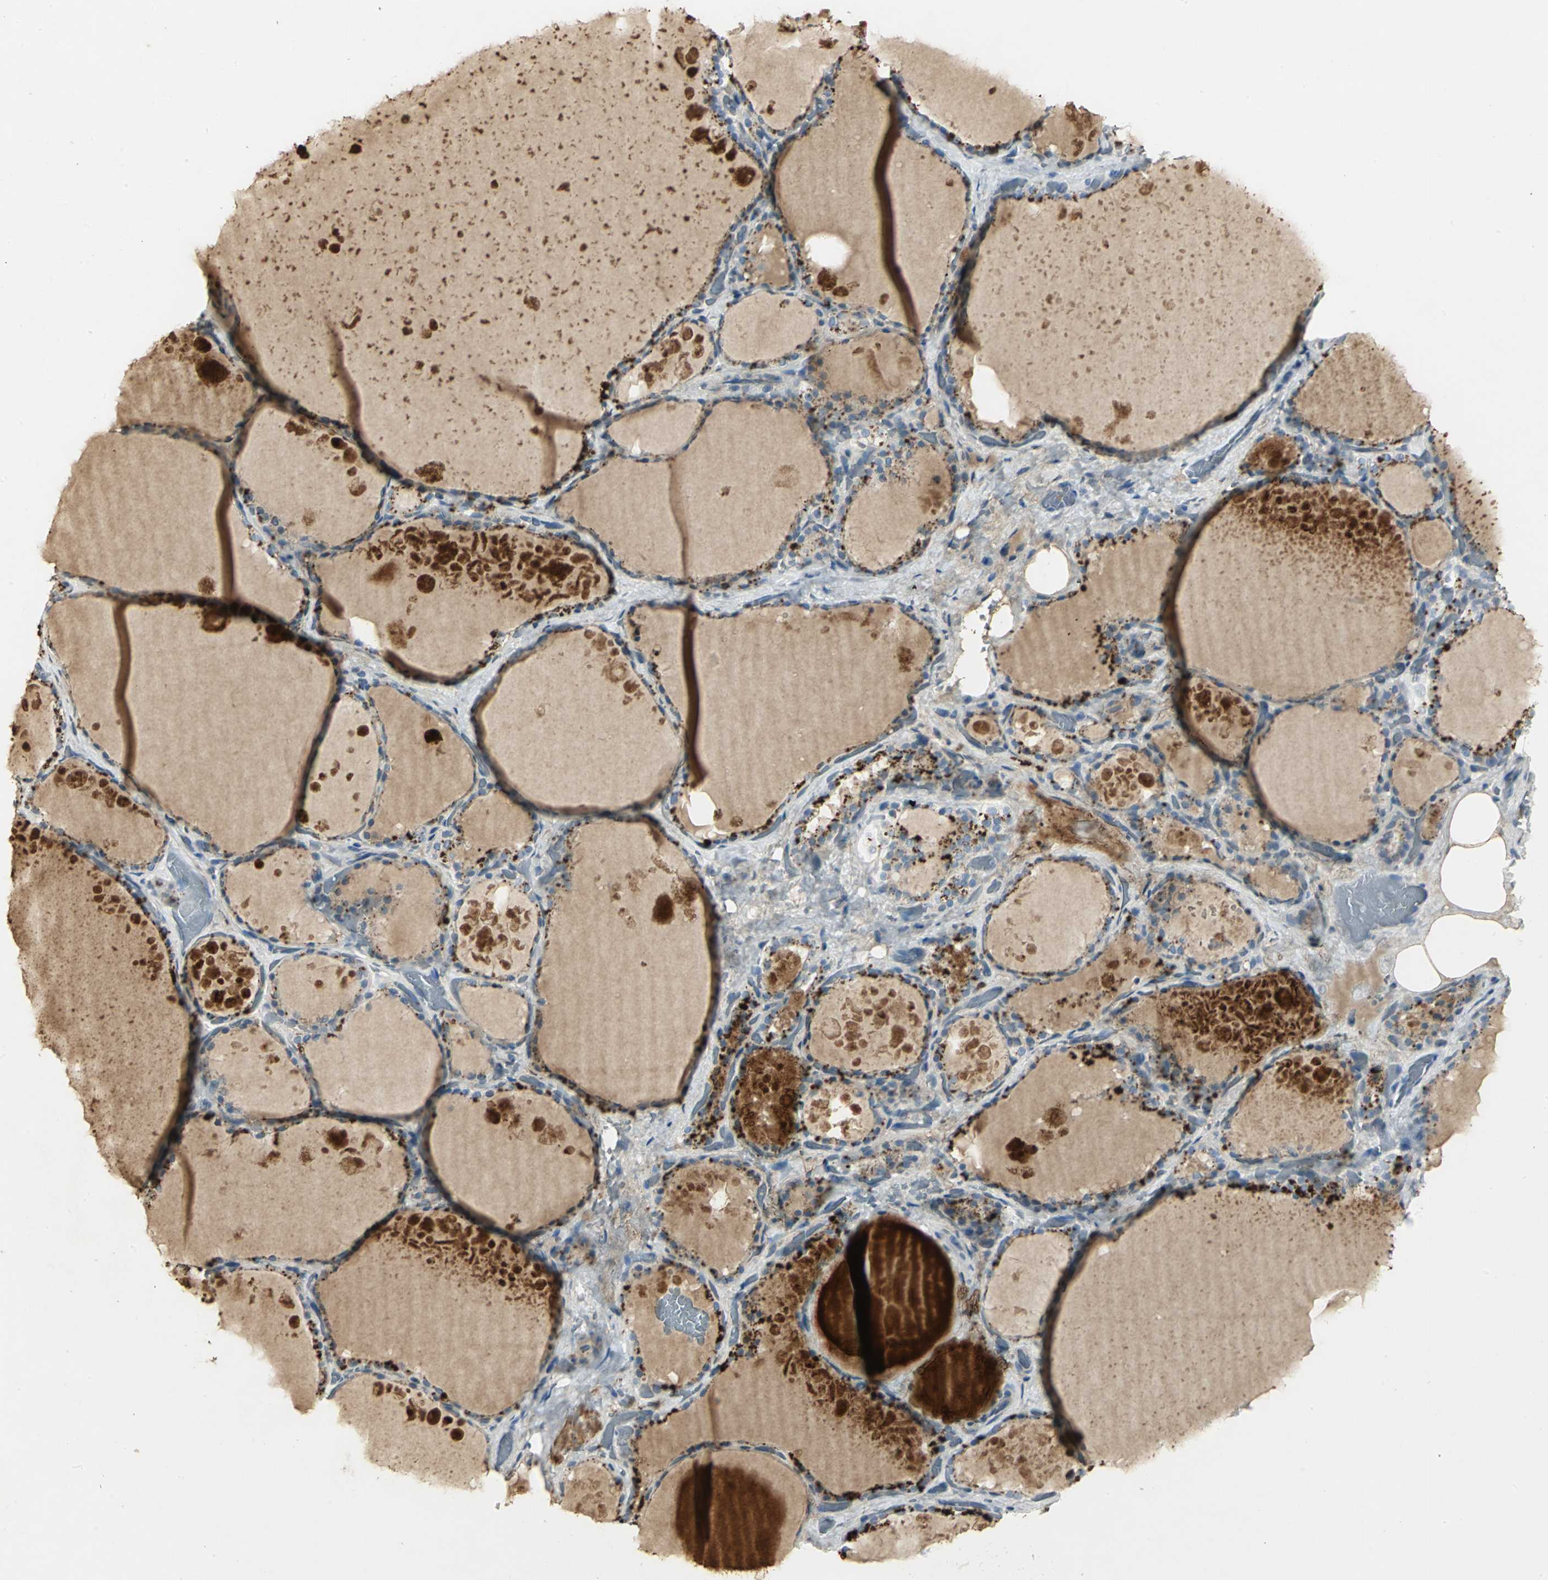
{"staining": {"intensity": "moderate", "quantity": "<25%", "location": "cytoplasmic/membranous"}, "tissue": "thyroid gland", "cell_type": "Glandular cells", "image_type": "normal", "snomed": [{"axis": "morphology", "description": "Normal tissue, NOS"}, {"axis": "topography", "description": "Thyroid gland"}], "caption": "Thyroid gland was stained to show a protein in brown. There is low levels of moderate cytoplasmic/membranous positivity in approximately <25% of glandular cells. The protein is stained brown, and the nuclei are stained in blue (DAB (3,3'-diaminobenzidine) IHC with brightfield microscopy, high magnification).", "gene": "TM9SF2", "patient": {"sex": "male", "age": 61}}